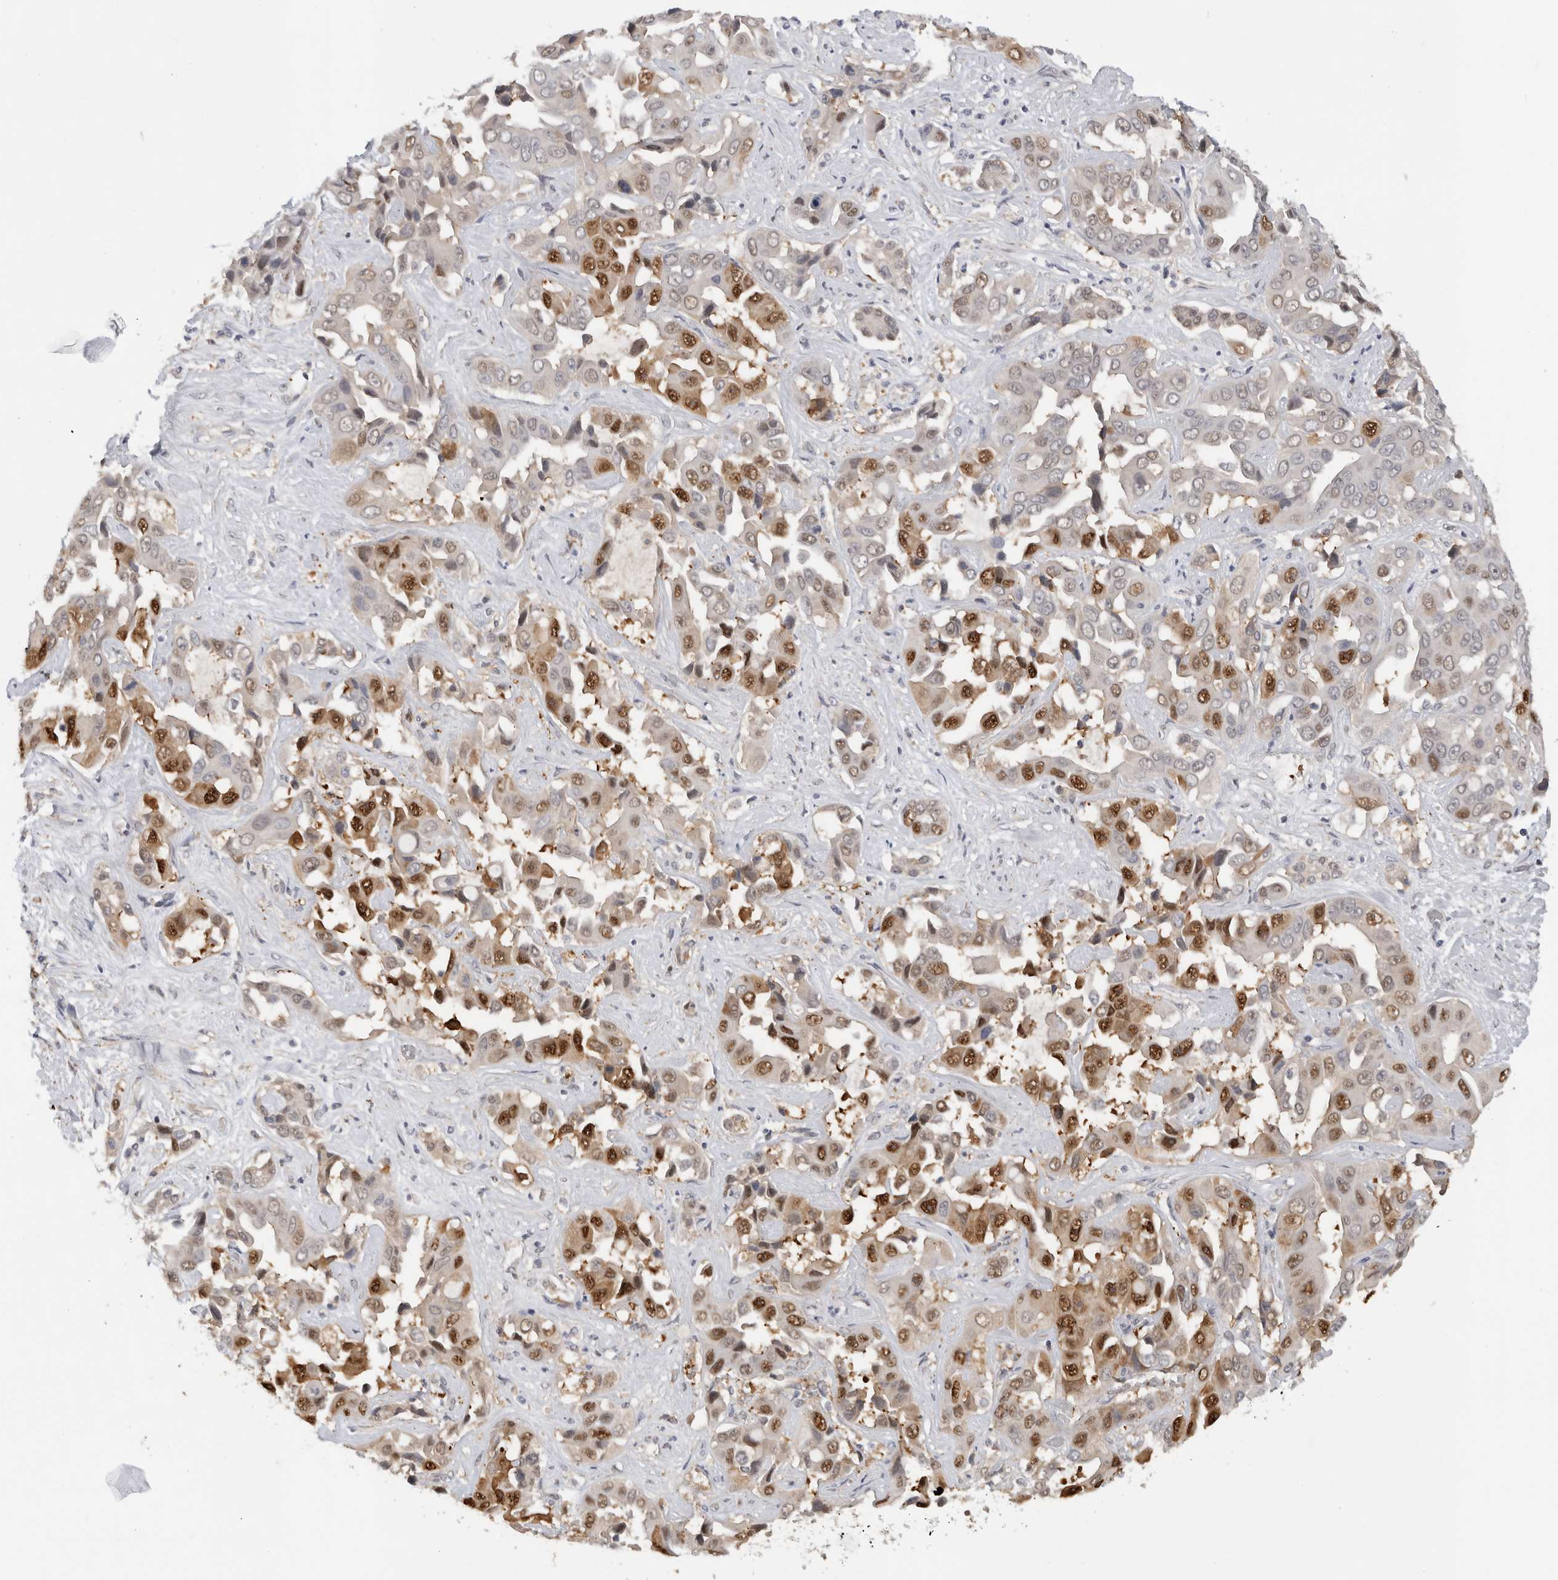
{"staining": {"intensity": "moderate", "quantity": ">75%", "location": "cytoplasmic/membranous,nuclear"}, "tissue": "liver cancer", "cell_type": "Tumor cells", "image_type": "cancer", "snomed": [{"axis": "morphology", "description": "Cholangiocarcinoma"}, {"axis": "topography", "description": "Liver"}], "caption": "This image reveals immunohistochemistry staining of liver cancer (cholangiocarcinoma), with medium moderate cytoplasmic/membranous and nuclear staining in about >75% of tumor cells.", "gene": "DYRK2", "patient": {"sex": "female", "age": 52}}